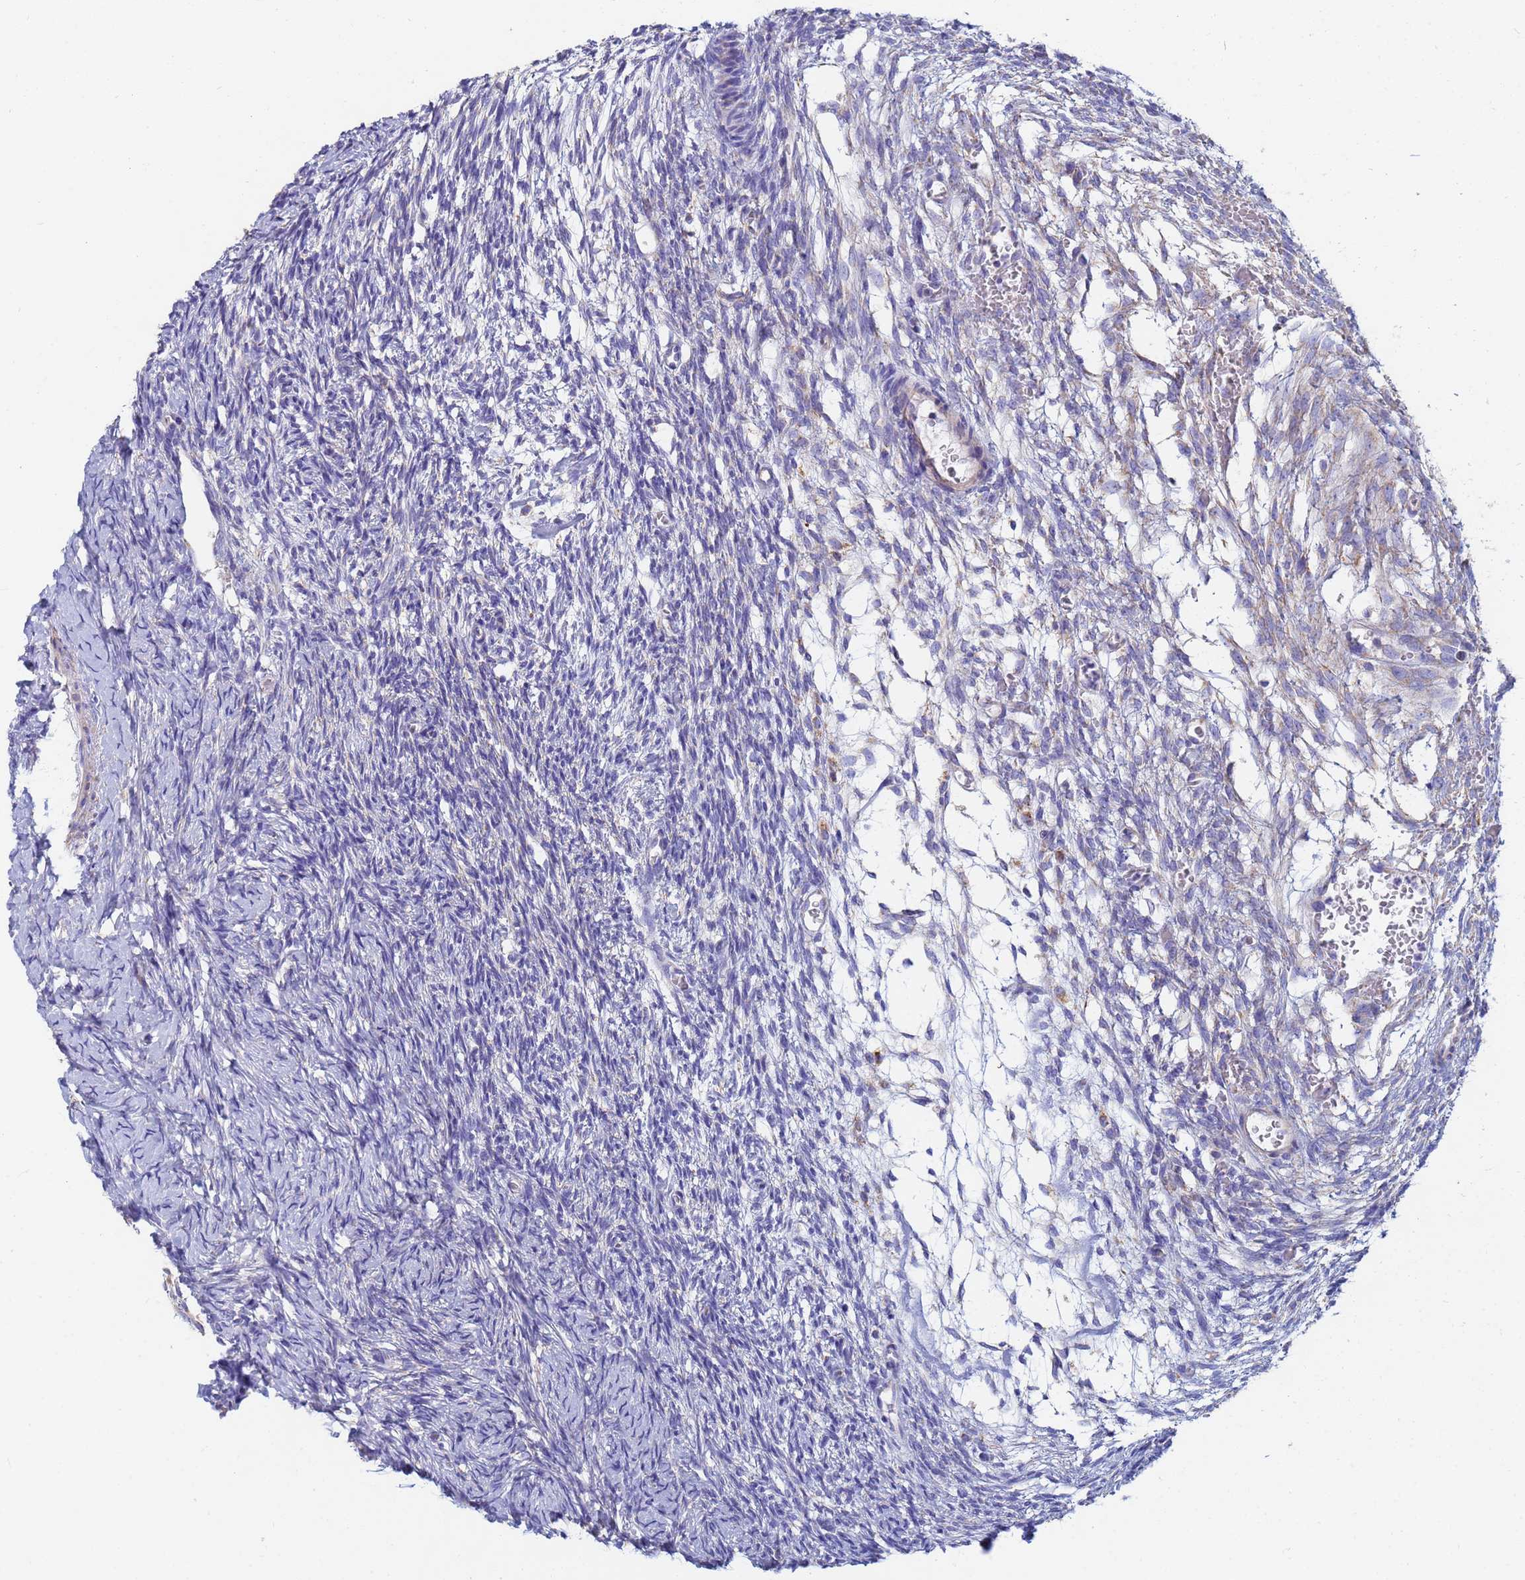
{"staining": {"intensity": "negative", "quantity": "none", "location": "none"}, "tissue": "ovary", "cell_type": "Follicle cells", "image_type": "normal", "snomed": [{"axis": "morphology", "description": "Normal tissue, NOS"}, {"axis": "topography", "description": "Ovary"}], "caption": "There is no significant expression in follicle cells of ovary. (DAB IHC visualized using brightfield microscopy, high magnification).", "gene": "UQCRHL", "patient": {"sex": "female", "age": 39}}